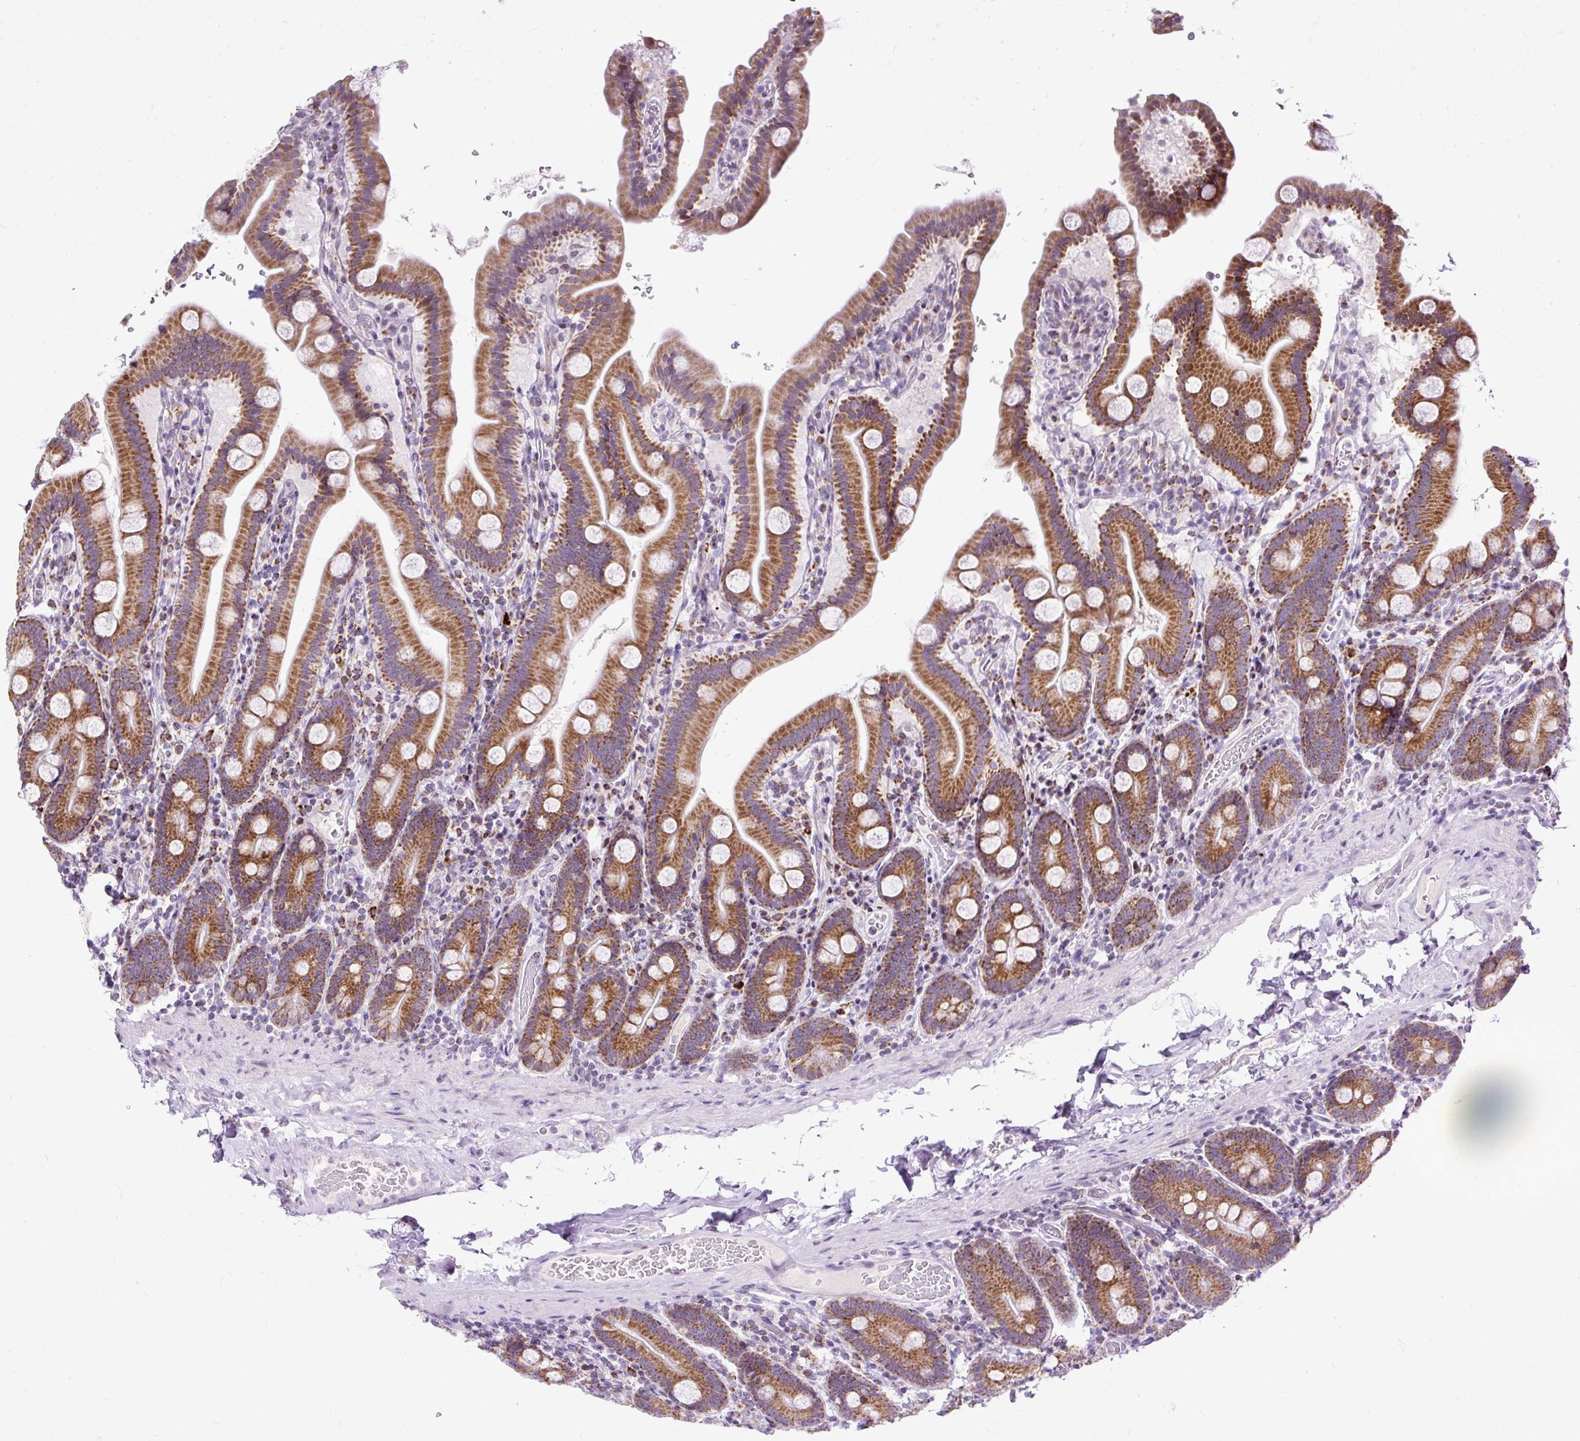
{"staining": {"intensity": "moderate", "quantity": ">75%", "location": "cytoplasmic/membranous"}, "tissue": "duodenum", "cell_type": "Glandular cells", "image_type": "normal", "snomed": [{"axis": "morphology", "description": "Normal tissue, NOS"}, {"axis": "topography", "description": "Duodenum"}], "caption": "DAB (3,3'-diaminobenzidine) immunohistochemical staining of normal human duodenum reveals moderate cytoplasmic/membranous protein expression in approximately >75% of glandular cells.", "gene": "FMC1", "patient": {"sex": "male", "age": 55}}